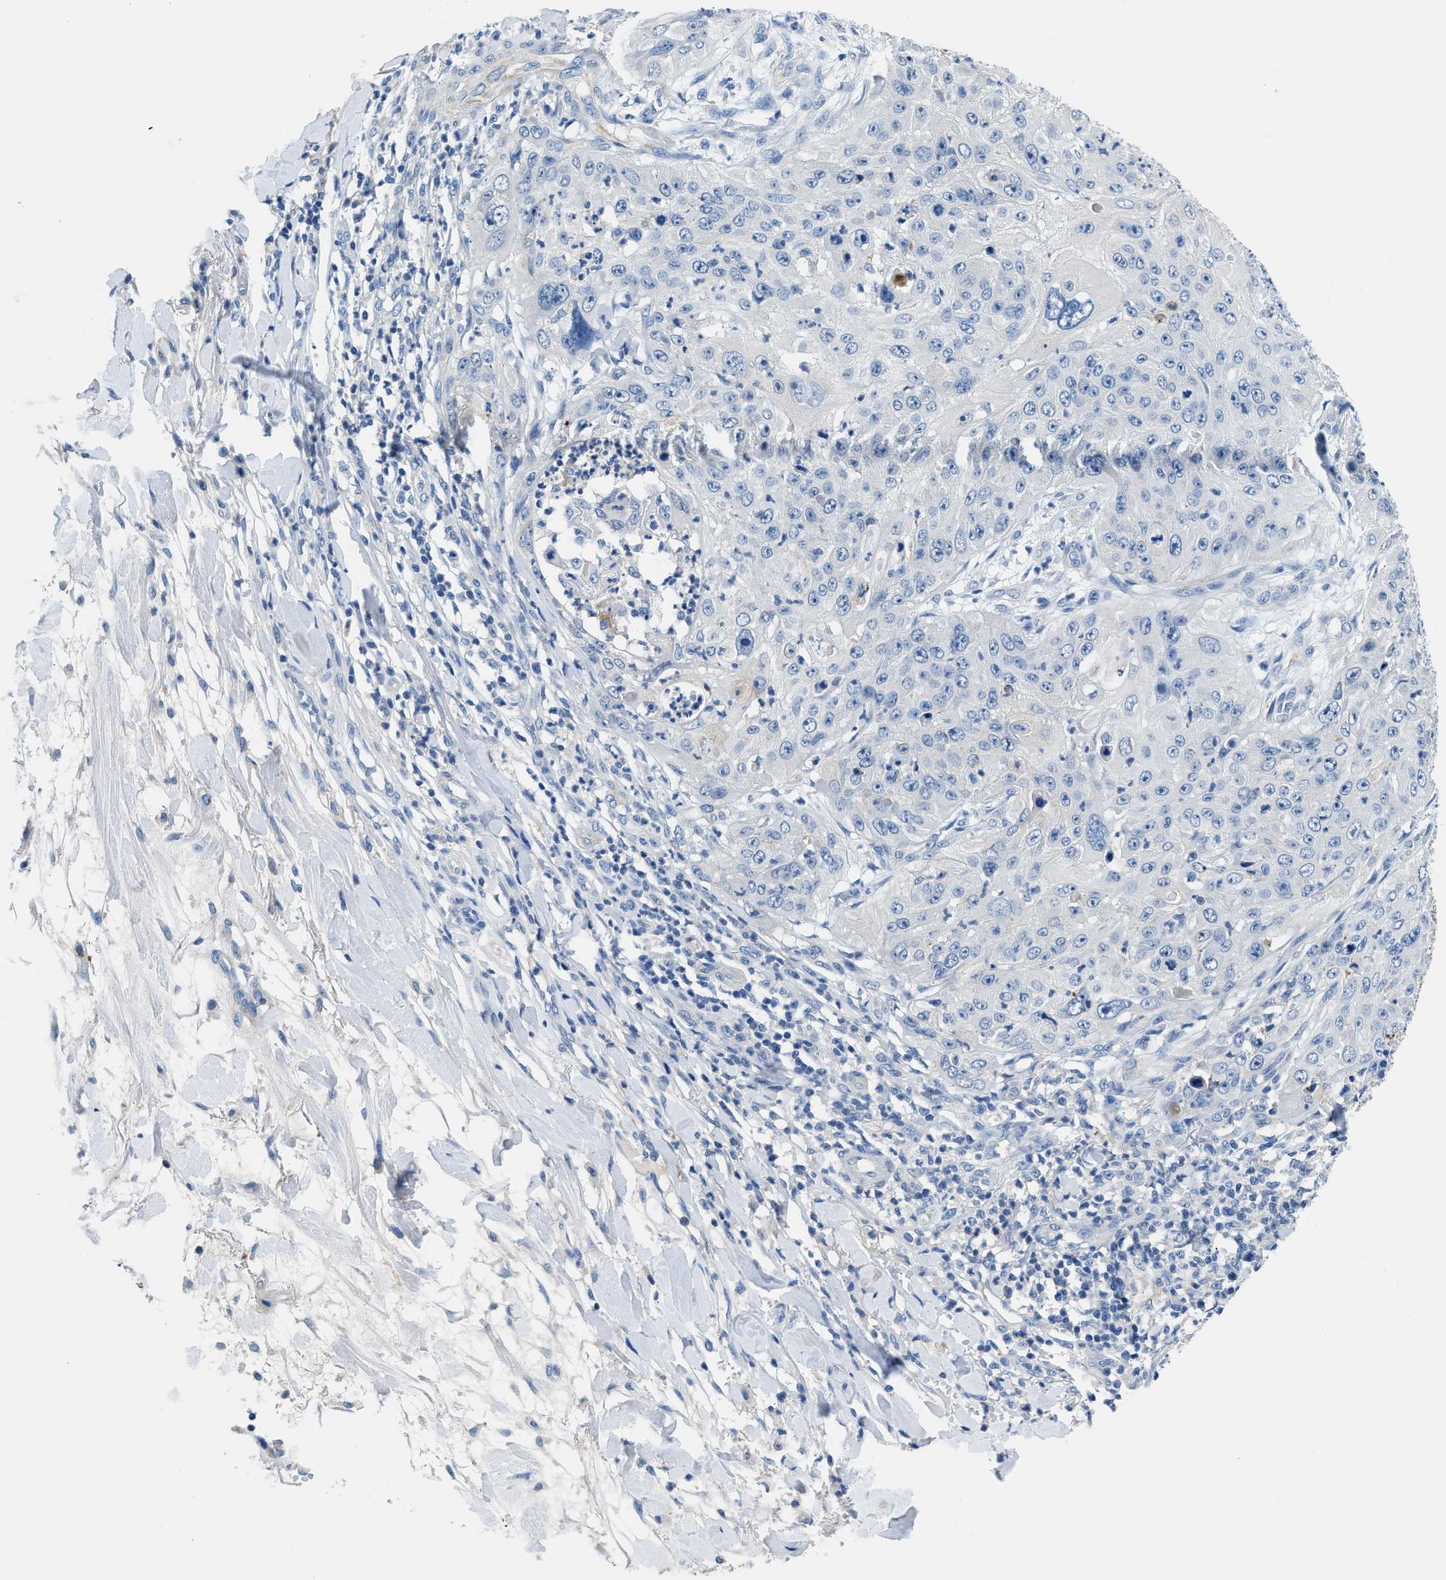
{"staining": {"intensity": "negative", "quantity": "none", "location": "none"}, "tissue": "skin cancer", "cell_type": "Tumor cells", "image_type": "cancer", "snomed": [{"axis": "morphology", "description": "Squamous cell carcinoma, NOS"}, {"axis": "topography", "description": "Skin"}], "caption": "Skin squamous cell carcinoma was stained to show a protein in brown. There is no significant positivity in tumor cells.", "gene": "SLC10A6", "patient": {"sex": "female", "age": 80}}